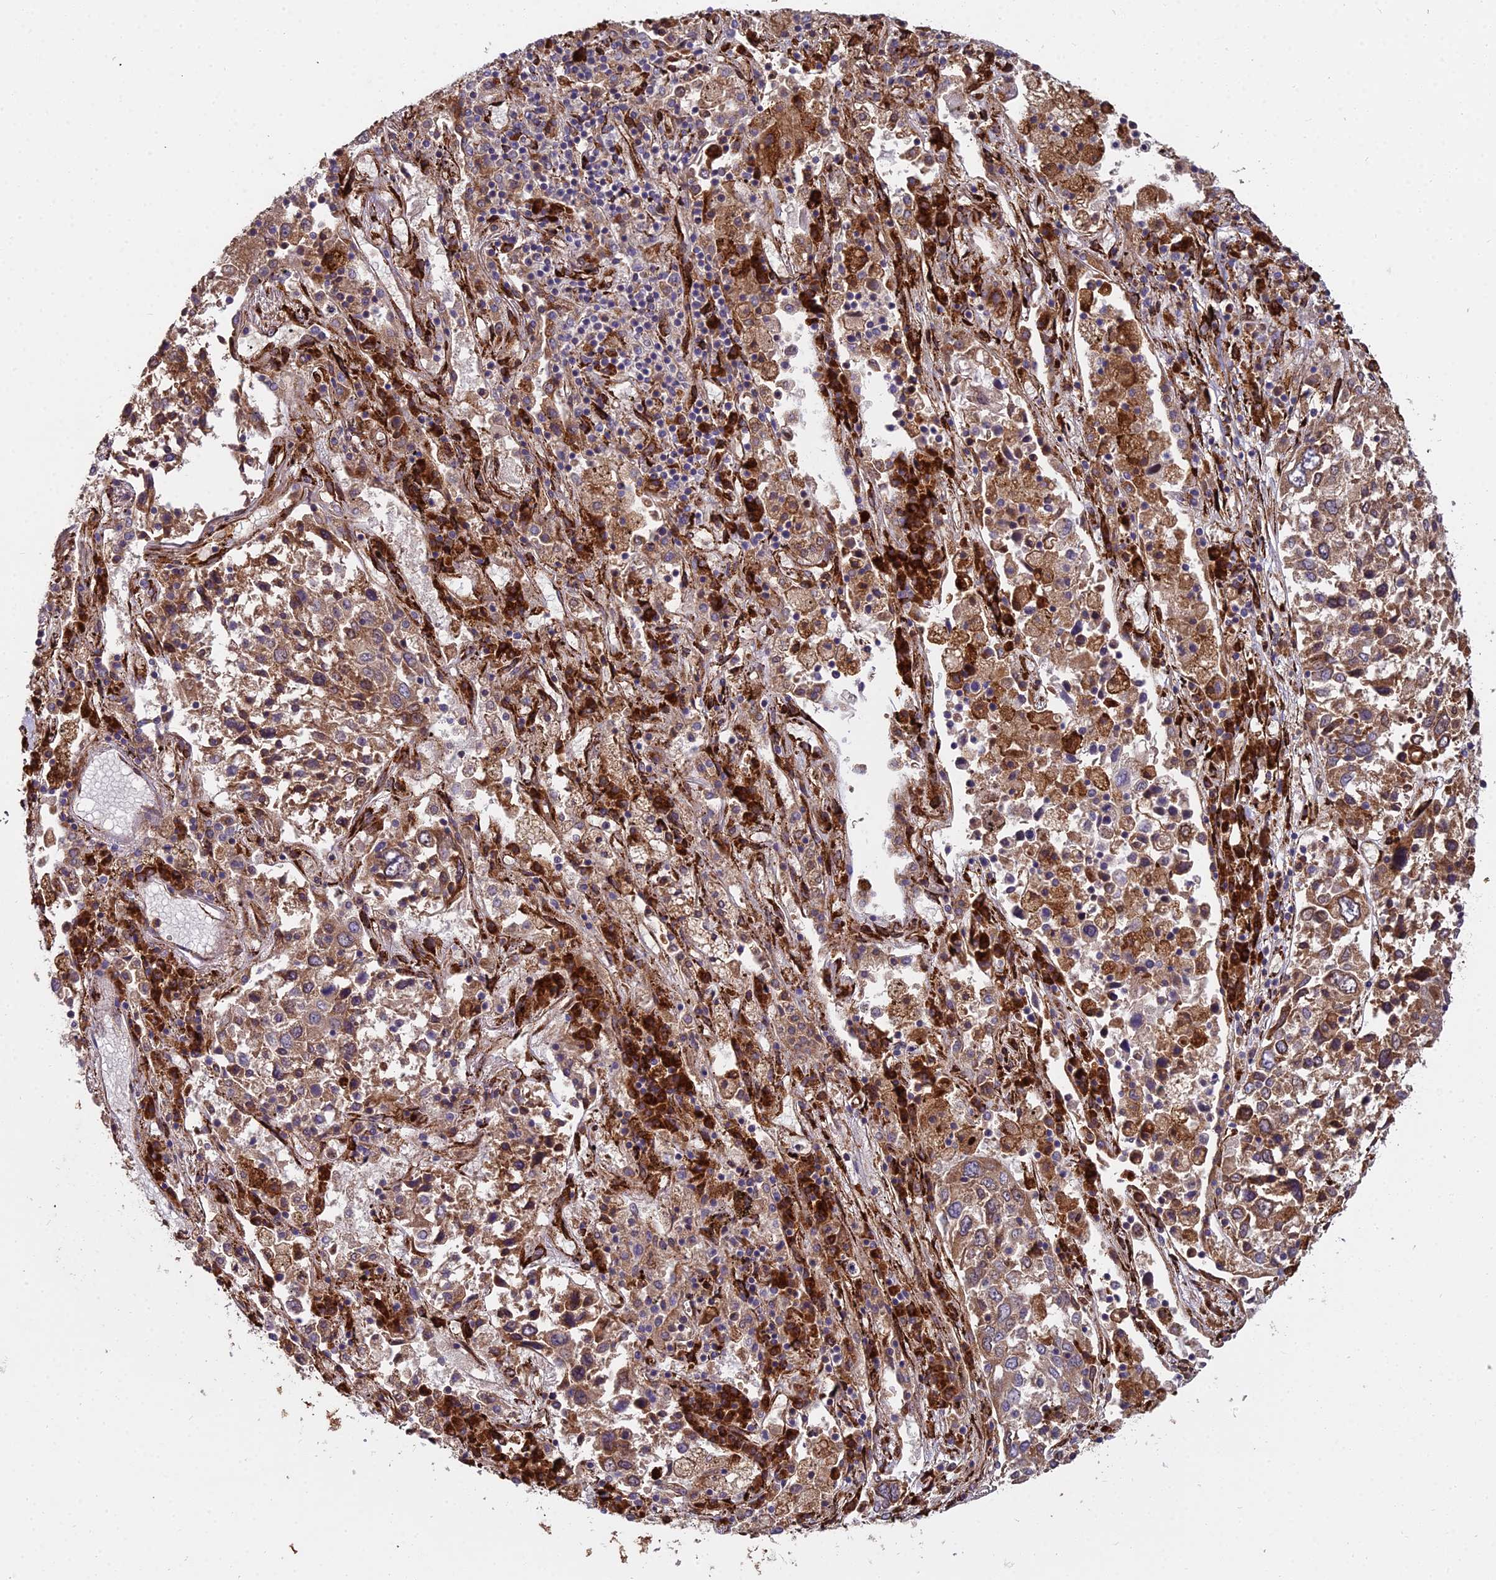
{"staining": {"intensity": "moderate", "quantity": ">75%", "location": "cytoplasmic/membranous"}, "tissue": "lung cancer", "cell_type": "Tumor cells", "image_type": "cancer", "snomed": [{"axis": "morphology", "description": "Squamous cell carcinoma, NOS"}, {"axis": "topography", "description": "Lung"}], "caption": "Human squamous cell carcinoma (lung) stained with a brown dye reveals moderate cytoplasmic/membranous positive positivity in approximately >75% of tumor cells.", "gene": "NDUFAF7", "patient": {"sex": "male", "age": 65}}